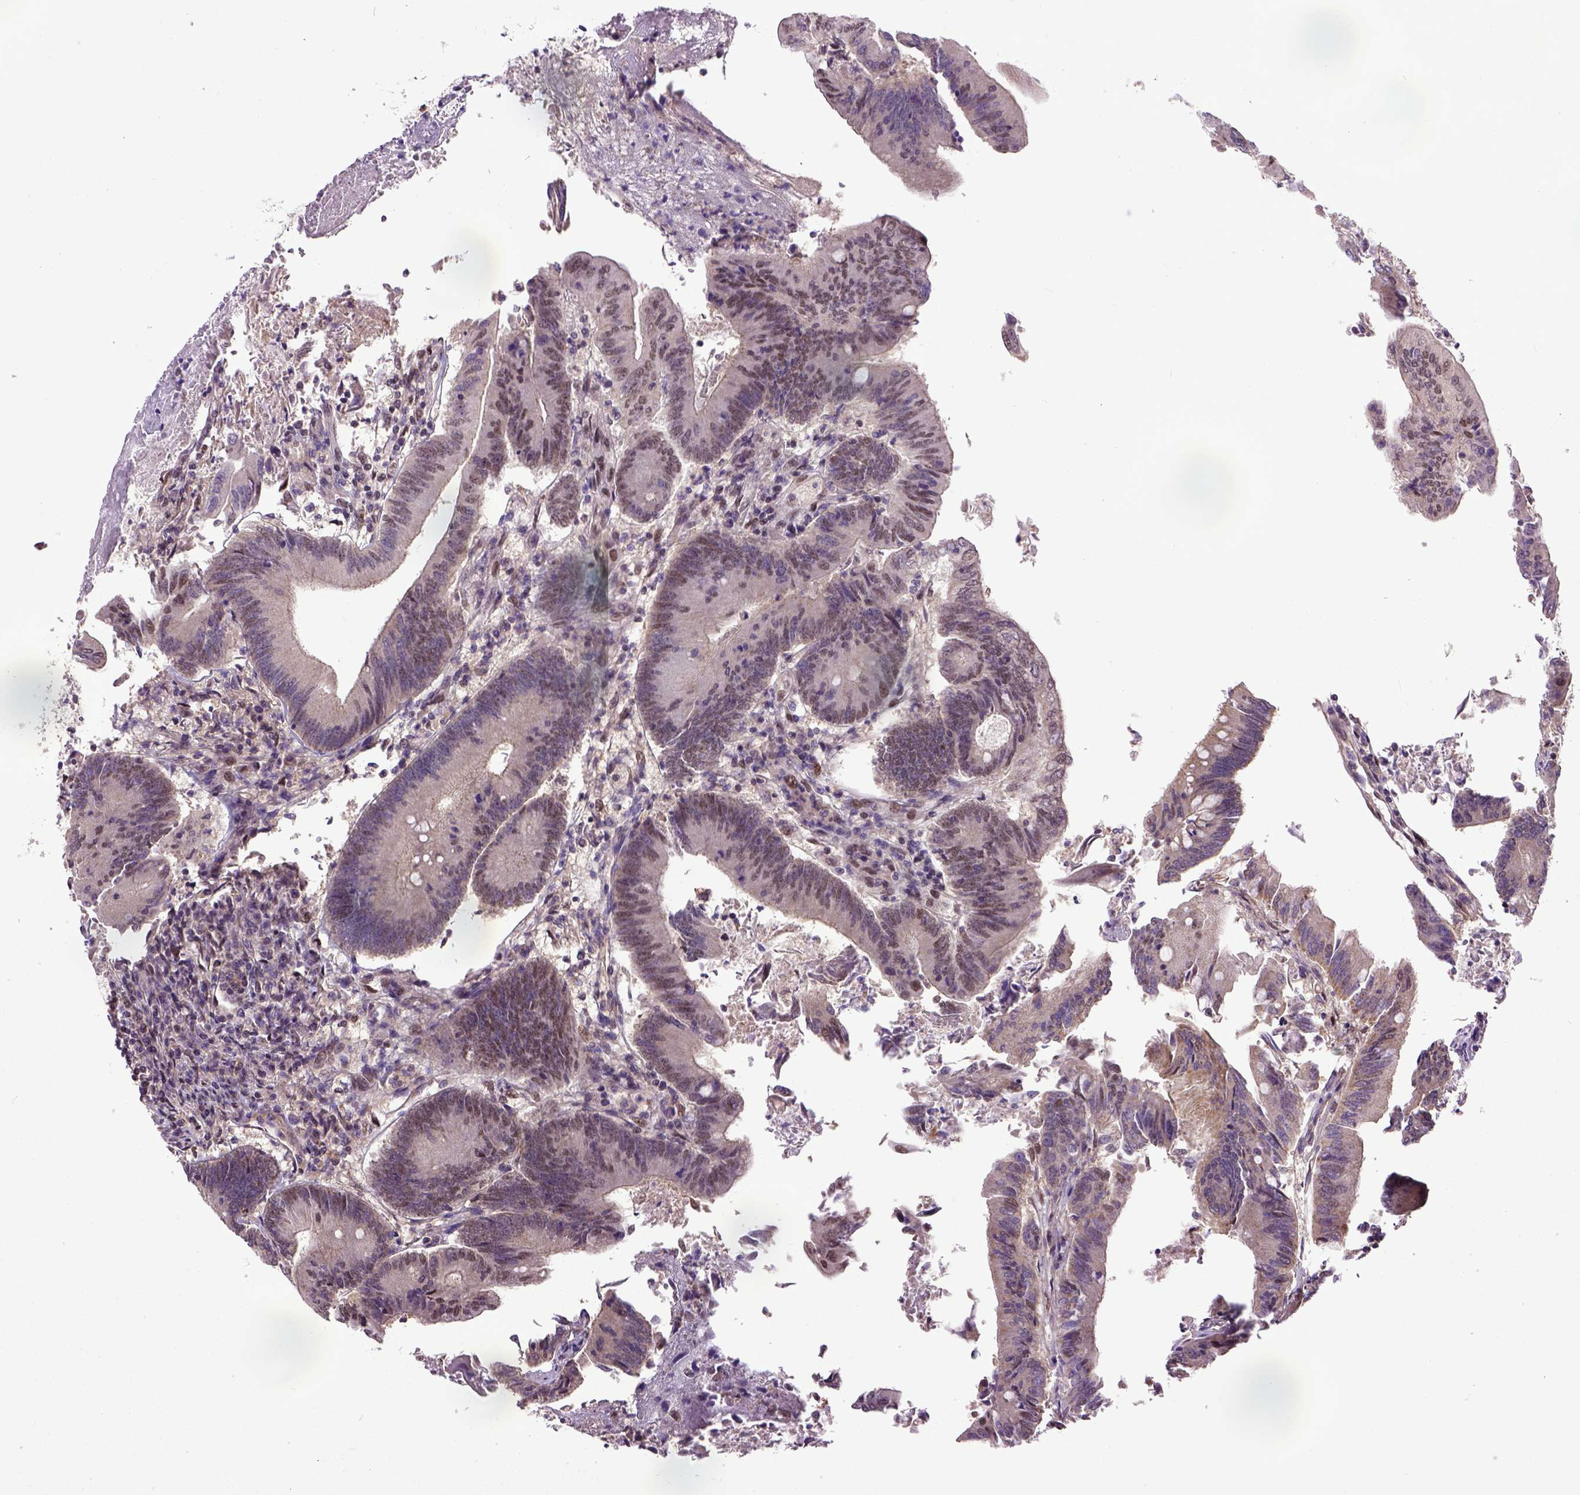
{"staining": {"intensity": "moderate", "quantity": "25%-75%", "location": "nuclear"}, "tissue": "colorectal cancer", "cell_type": "Tumor cells", "image_type": "cancer", "snomed": [{"axis": "morphology", "description": "Adenocarcinoma, NOS"}, {"axis": "topography", "description": "Colon"}], "caption": "The image shows staining of colorectal adenocarcinoma, revealing moderate nuclear protein staining (brown color) within tumor cells.", "gene": "UBA3", "patient": {"sex": "female", "age": 70}}